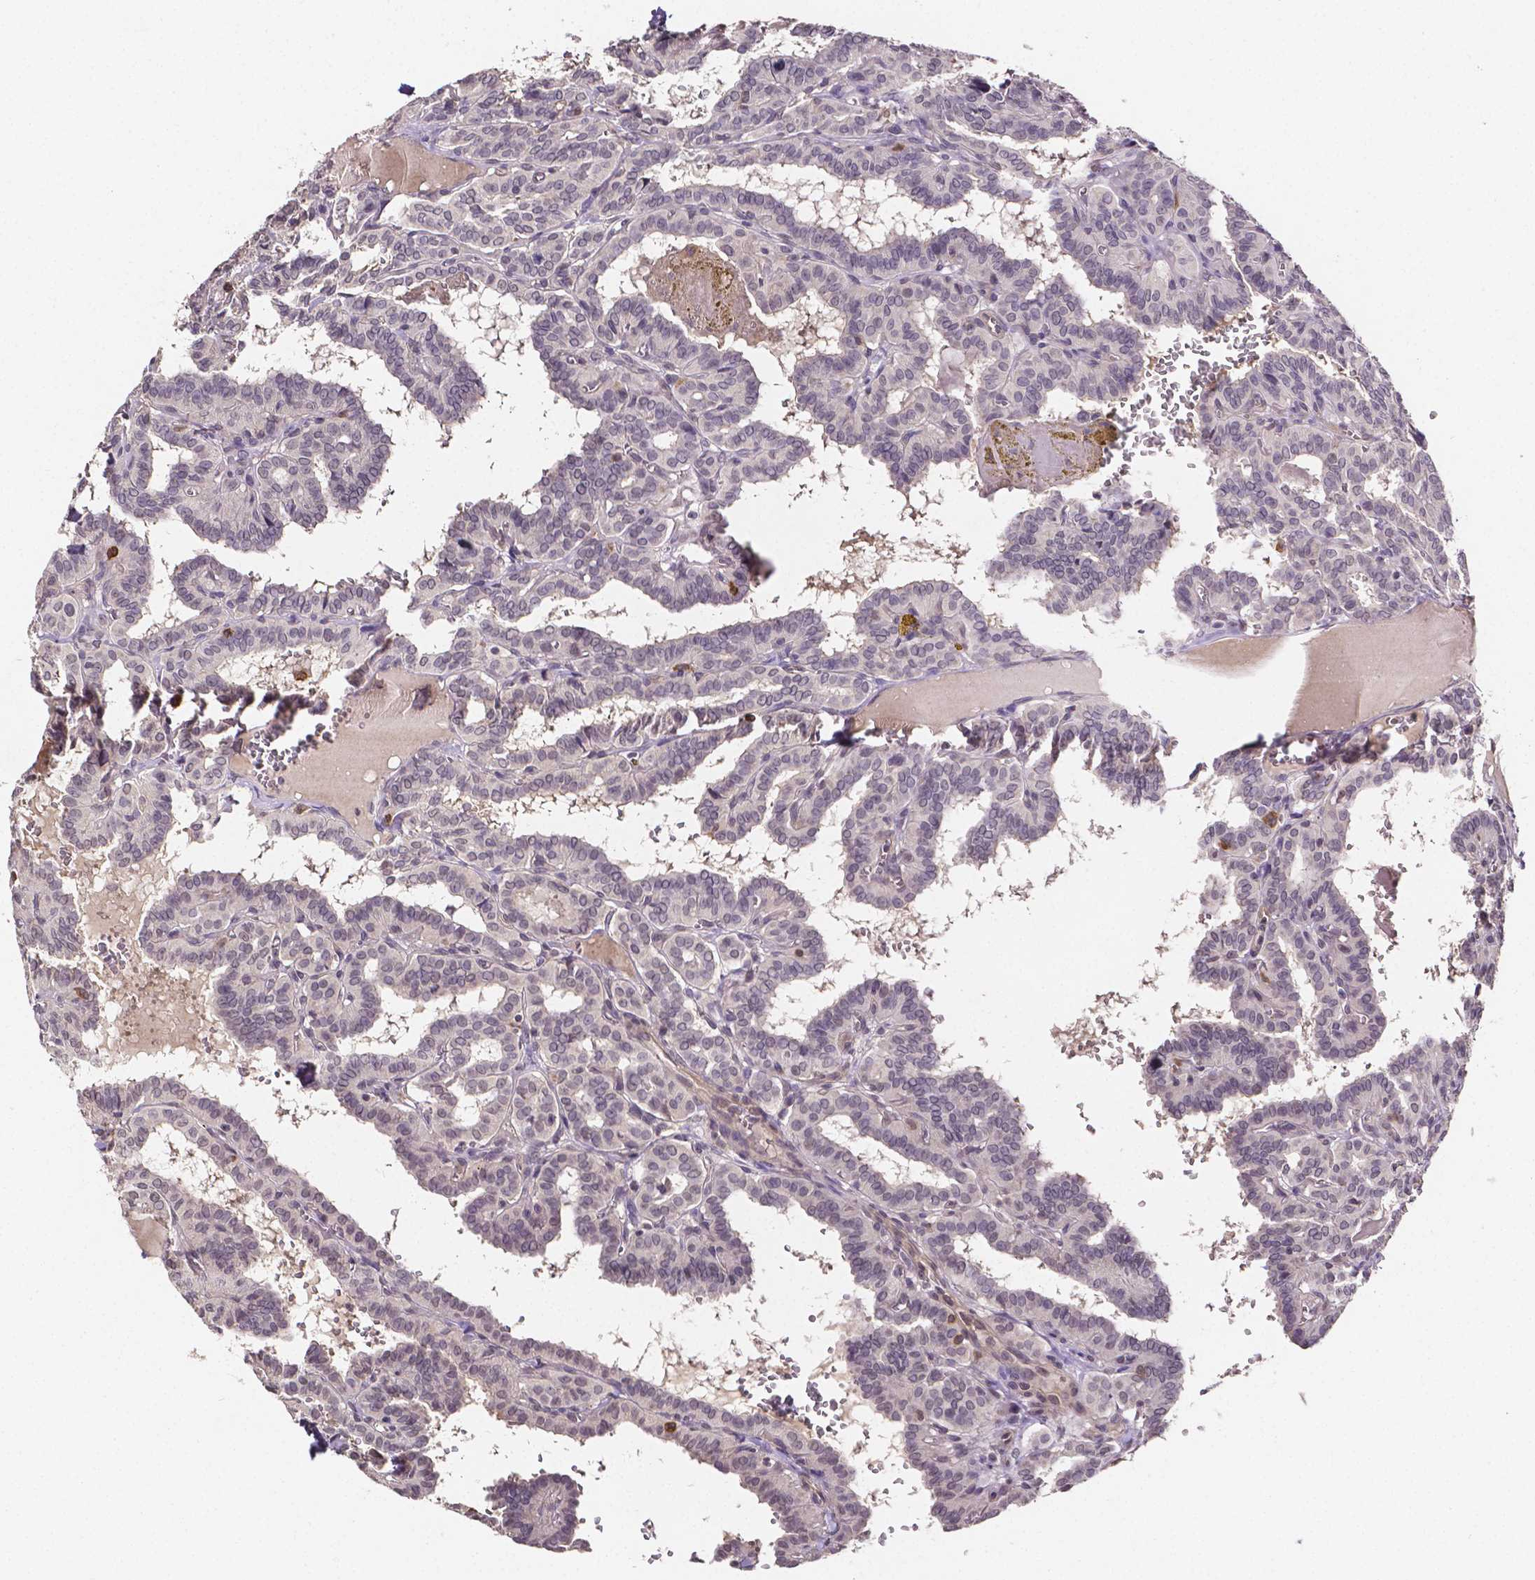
{"staining": {"intensity": "negative", "quantity": "none", "location": "none"}, "tissue": "thyroid cancer", "cell_type": "Tumor cells", "image_type": "cancer", "snomed": [{"axis": "morphology", "description": "Papillary adenocarcinoma, NOS"}, {"axis": "topography", "description": "Thyroid gland"}], "caption": "Immunohistochemistry (IHC) of human thyroid papillary adenocarcinoma displays no staining in tumor cells. (DAB (3,3'-diaminobenzidine) immunohistochemistry (IHC), high magnification).", "gene": "NRGN", "patient": {"sex": "female", "age": 21}}